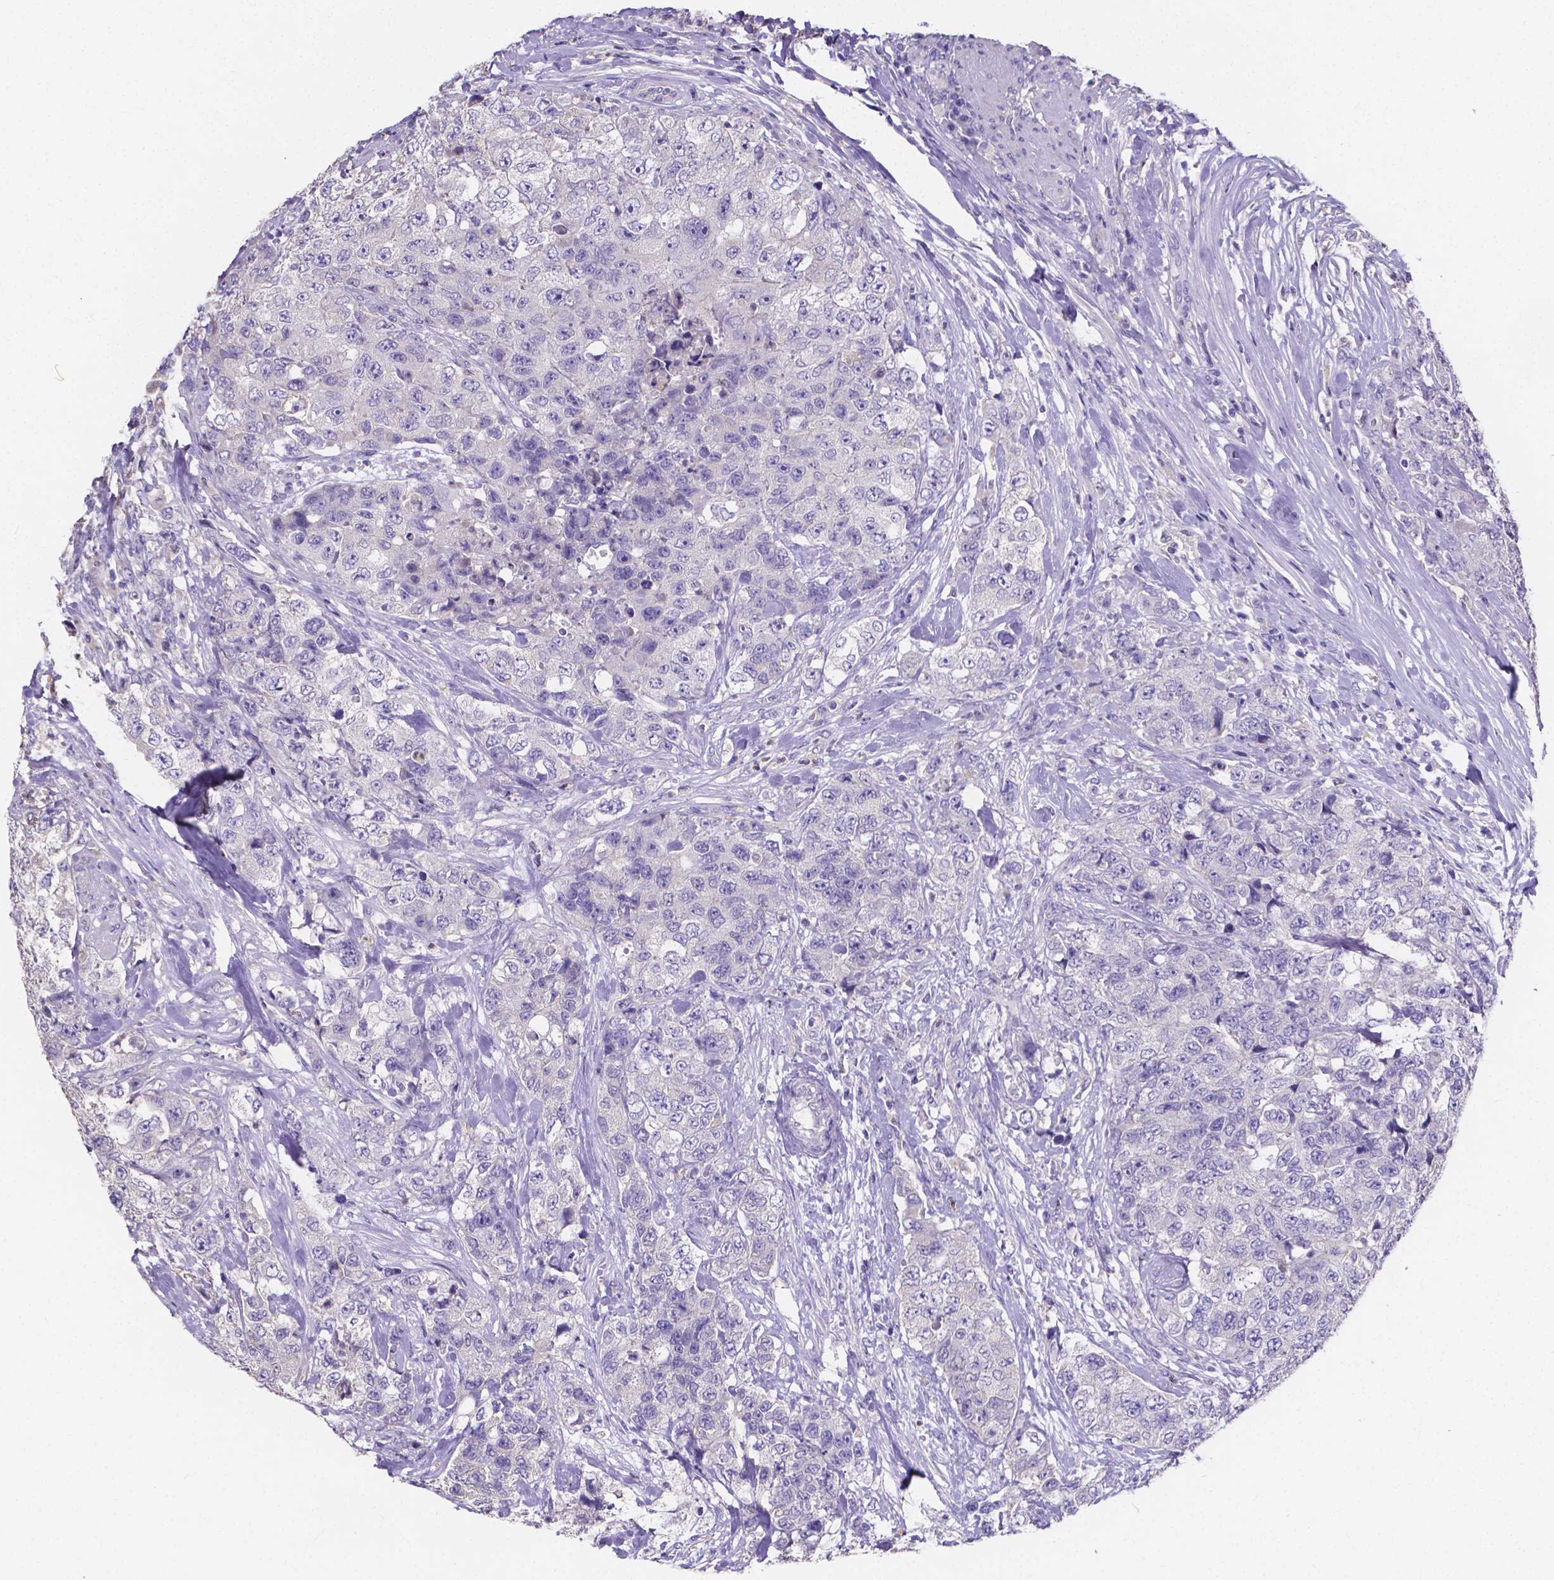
{"staining": {"intensity": "negative", "quantity": "none", "location": "none"}, "tissue": "urothelial cancer", "cell_type": "Tumor cells", "image_type": "cancer", "snomed": [{"axis": "morphology", "description": "Urothelial carcinoma, High grade"}, {"axis": "topography", "description": "Urinary bladder"}], "caption": "Photomicrograph shows no protein staining in tumor cells of high-grade urothelial carcinoma tissue.", "gene": "ATP6V1D", "patient": {"sex": "female", "age": 78}}